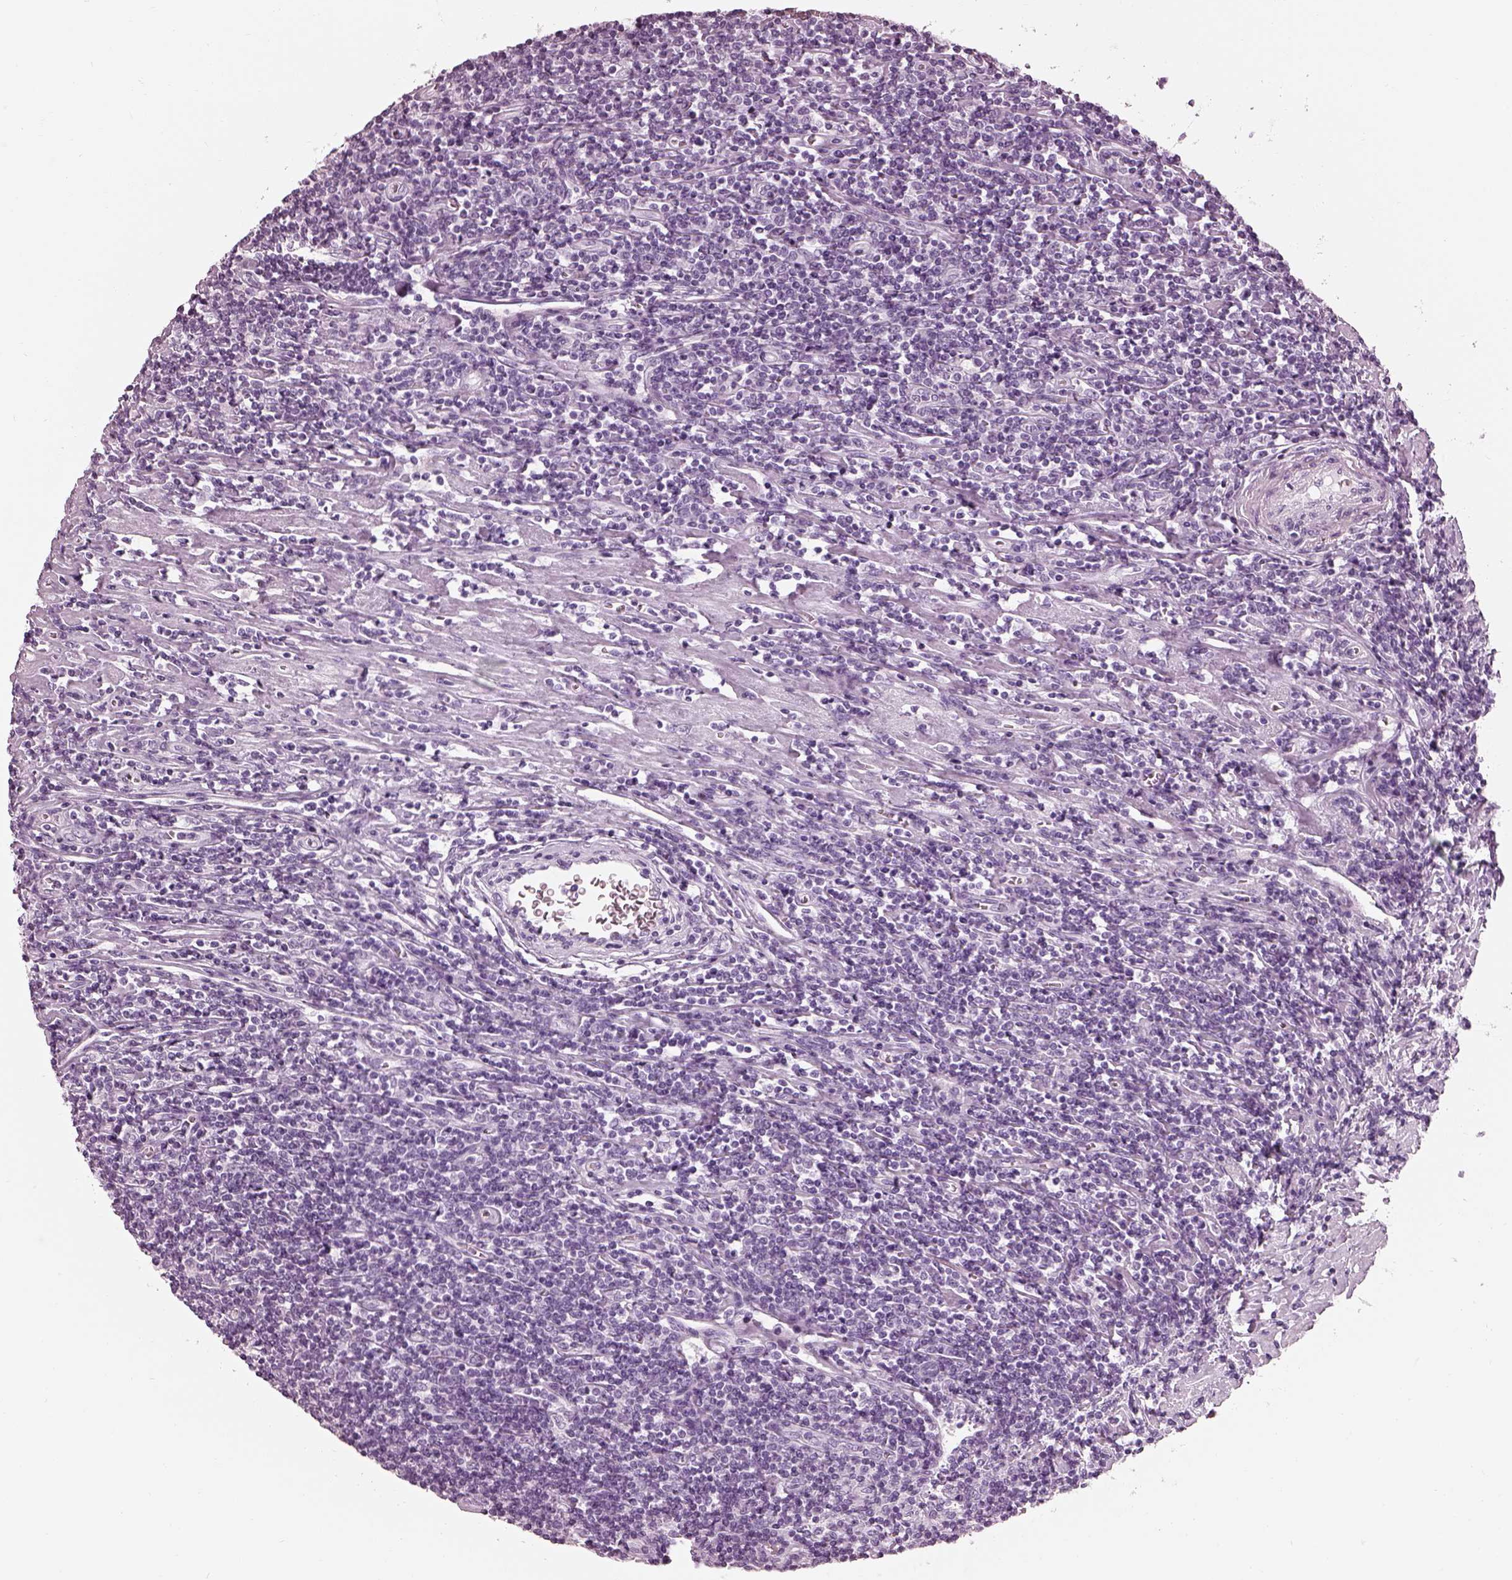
{"staining": {"intensity": "negative", "quantity": "none", "location": "none"}, "tissue": "lymphoma", "cell_type": "Tumor cells", "image_type": "cancer", "snomed": [{"axis": "morphology", "description": "Hodgkin's disease, NOS"}, {"axis": "topography", "description": "Lymph node"}], "caption": "The image displays no staining of tumor cells in Hodgkin's disease. (DAB immunohistochemistry, high magnification).", "gene": "TCHHL1", "patient": {"sex": "male", "age": 40}}